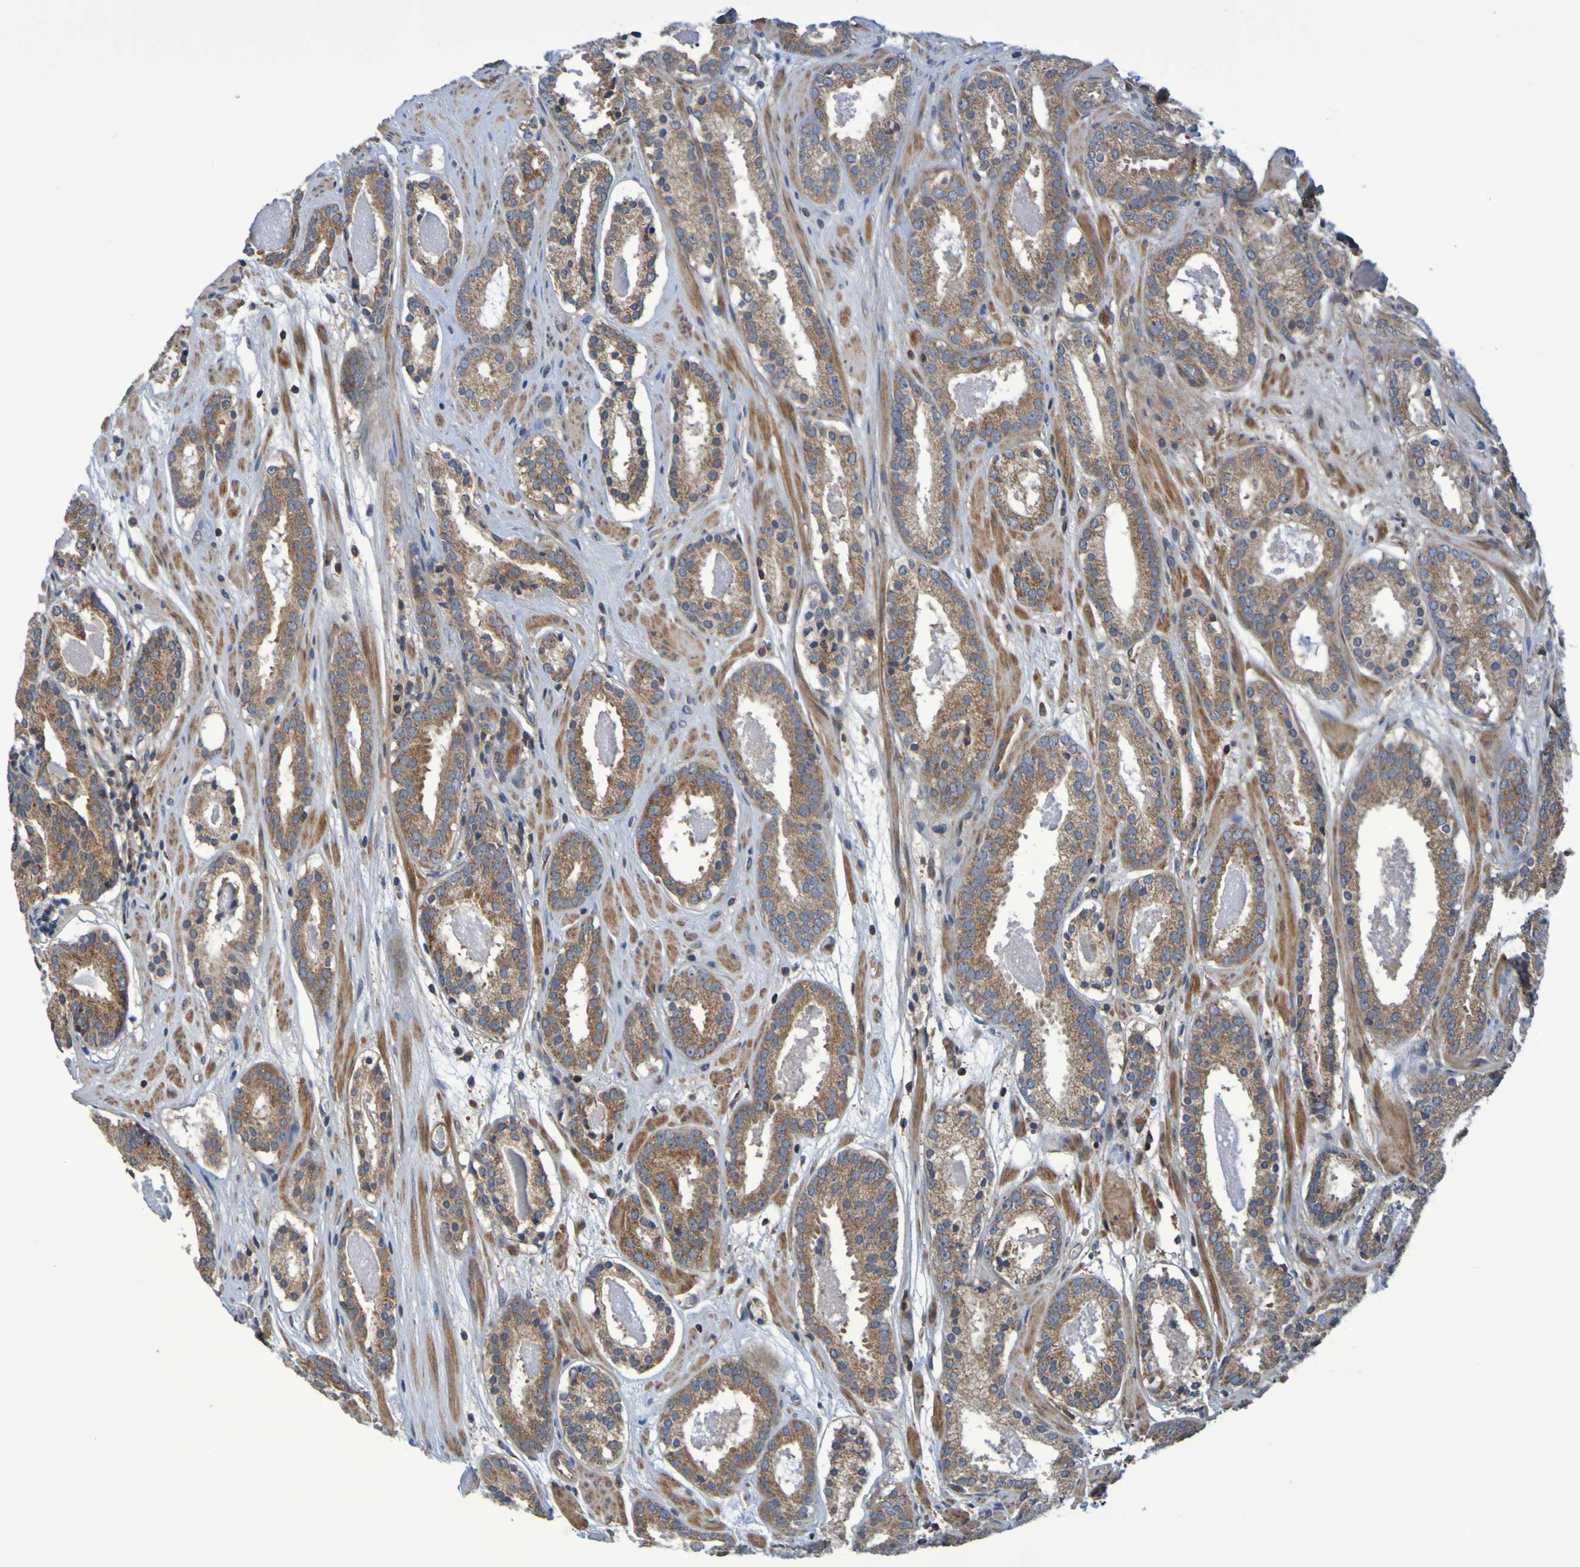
{"staining": {"intensity": "moderate", "quantity": ">75%", "location": "cytoplasmic/membranous"}, "tissue": "prostate cancer", "cell_type": "Tumor cells", "image_type": "cancer", "snomed": [{"axis": "morphology", "description": "Adenocarcinoma, Low grade"}, {"axis": "topography", "description": "Prostate"}], "caption": "Protein expression analysis of human prostate cancer (low-grade adenocarcinoma) reveals moderate cytoplasmic/membranous expression in approximately >75% of tumor cells.", "gene": "CCDC51", "patient": {"sex": "male", "age": 69}}